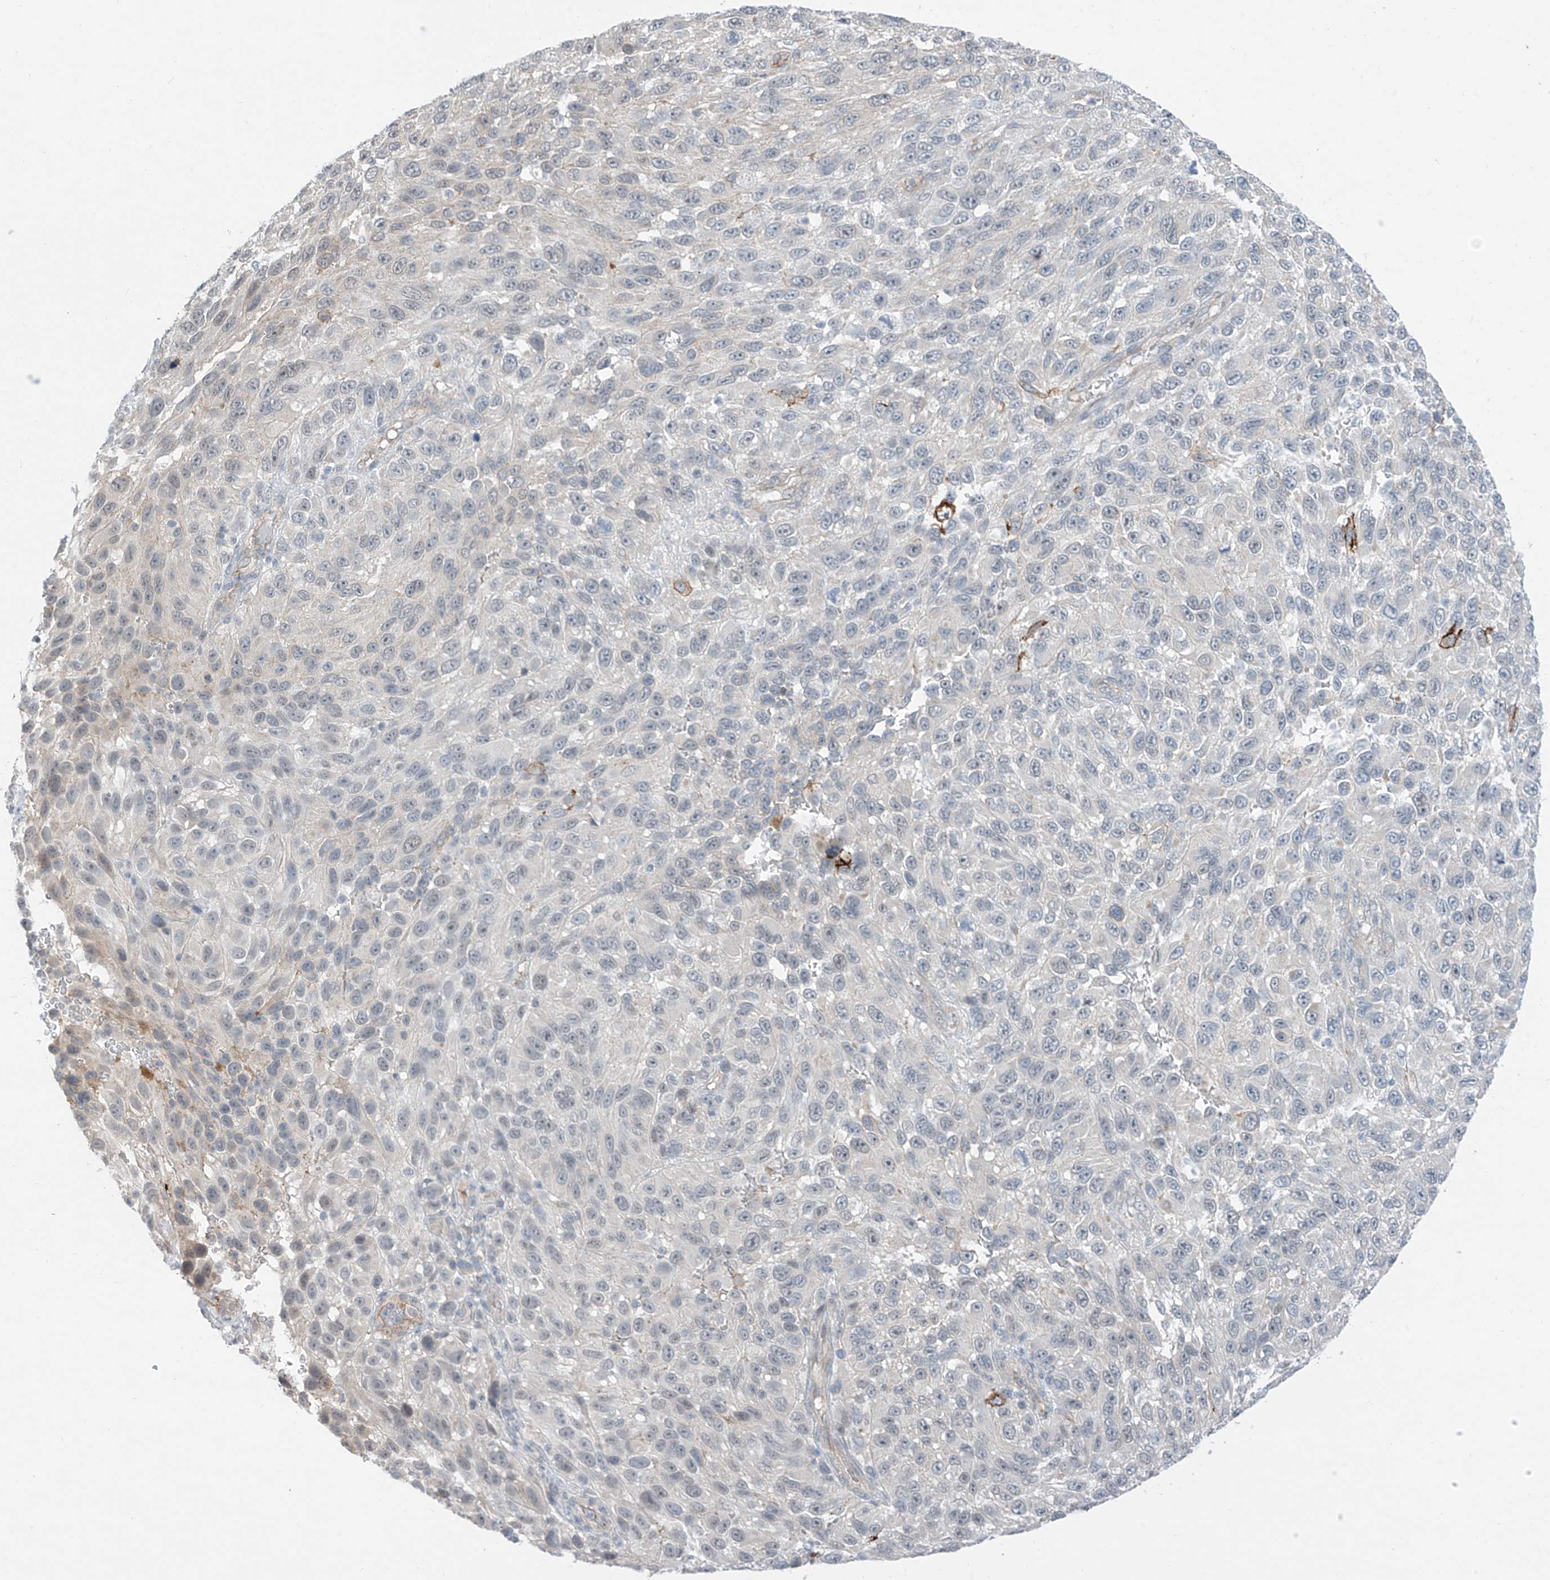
{"staining": {"intensity": "negative", "quantity": "none", "location": "none"}, "tissue": "melanoma", "cell_type": "Tumor cells", "image_type": "cancer", "snomed": [{"axis": "morphology", "description": "Malignant melanoma, NOS"}, {"axis": "topography", "description": "Skin"}], "caption": "Immunohistochemistry micrograph of neoplastic tissue: melanoma stained with DAB reveals no significant protein staining in tumor cells. (Brightfield microscopy of DAB immunohistochemistry at high magnification).", "gene": "ABLIM2", "patient": {"sex": "female", "age": 94}}